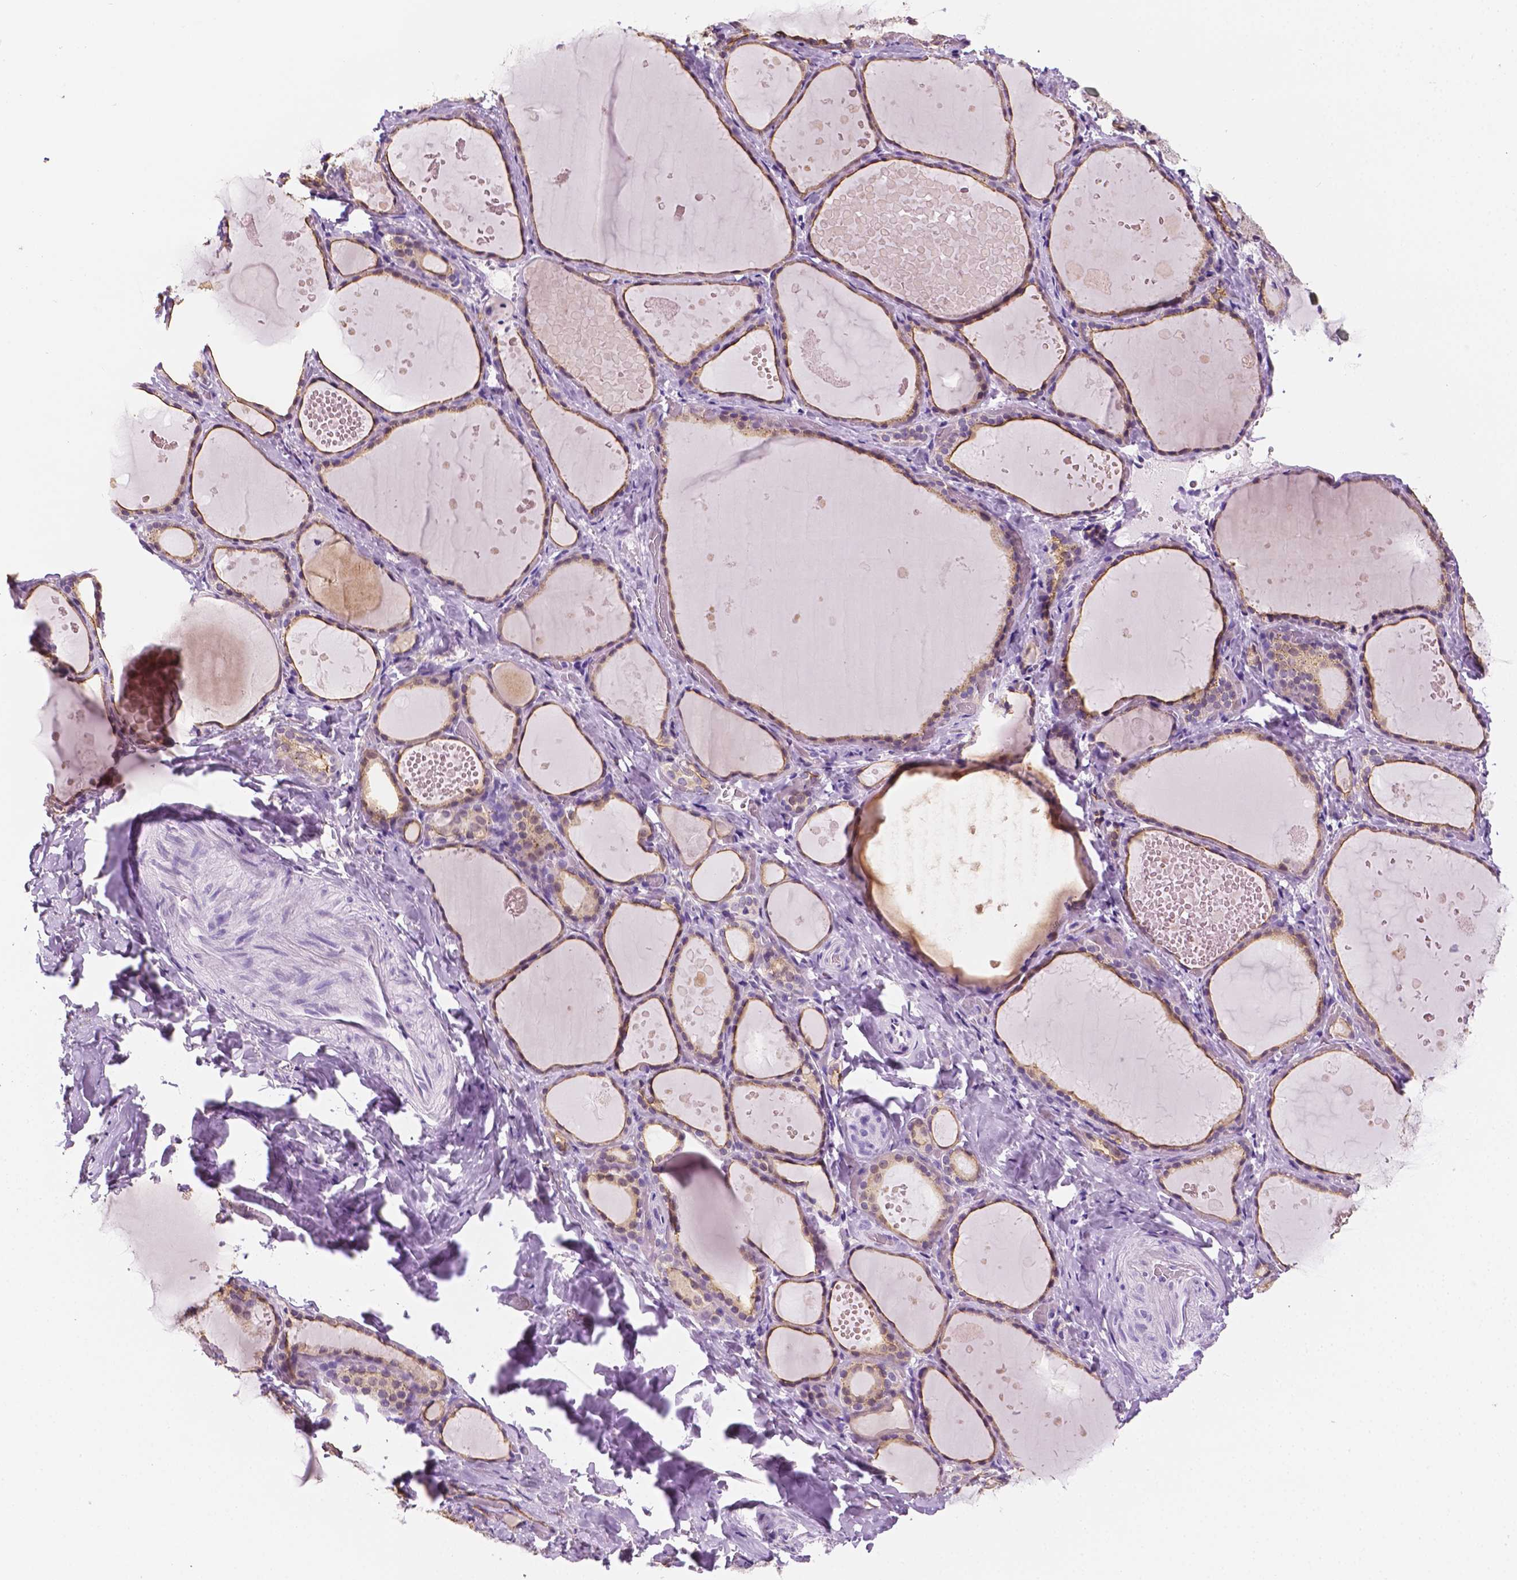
{"staining": {"intensity": "weak", "quantity": "25%-75%", "location": "cytoplasmic/membranous"}, "tissue": "thyroid gland", "cell_type": "Glandular cells", "image_type": "normal", "snomed": [{"axis": "morphology", "description": "Normal tissue, NOS"}, {"axis": "topography", "description": "Thyroid gland"}], "caption": "DAB immunohistochemical staining of normal thyroid gland reveals weak cytoplasmic/membranous protein expression in about 25%-75% of glandular cells.", "gene": "PPL", "patient": {"sex": "female", "age": 56}}